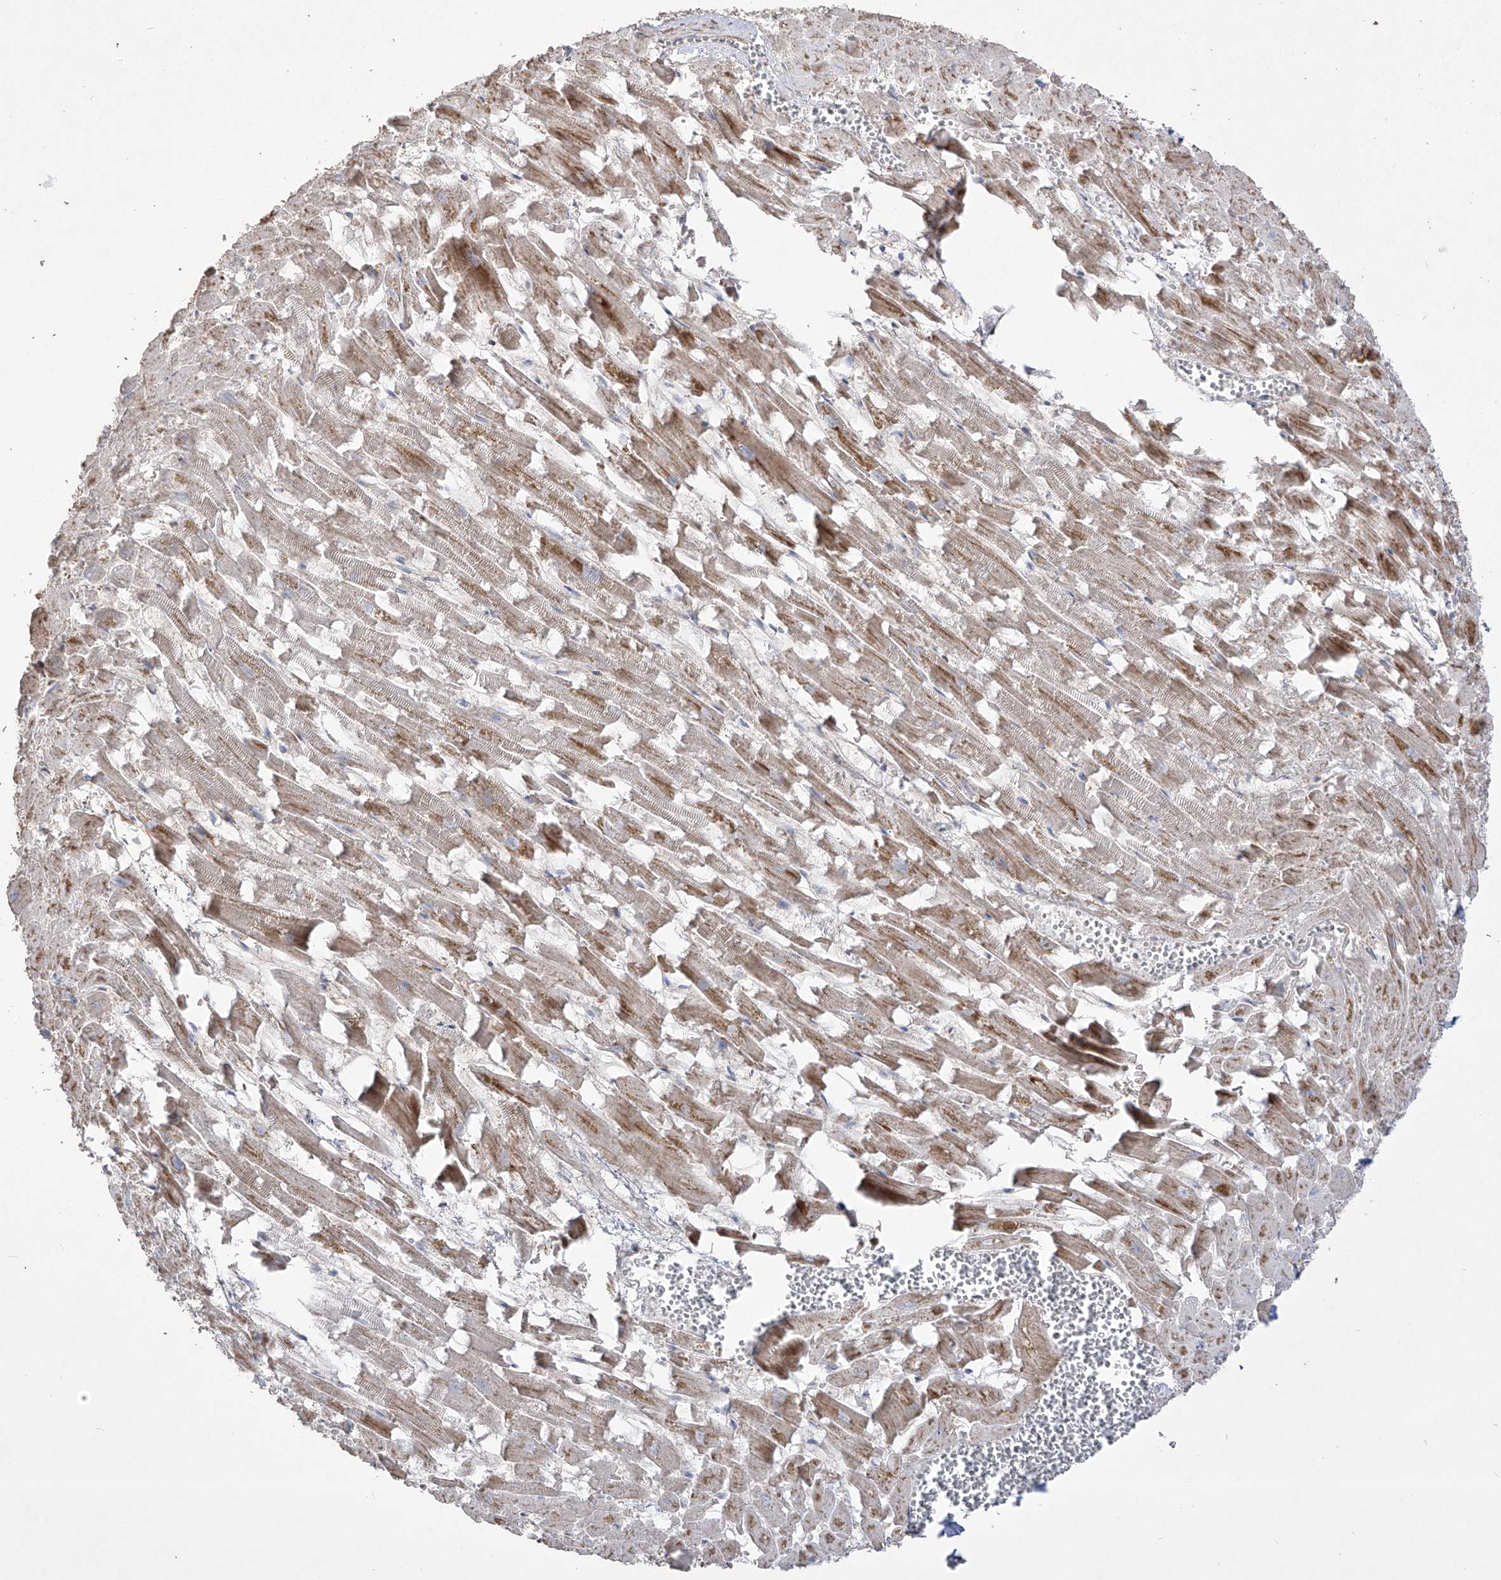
{"staining": {"intensity": "moderate", "quantity": "25%-75%", "location": "cytoplasmic/membranous"}, "tissue": "heart muscle", "cell_type": "Cardiomyocytes", "image_type": "normal", "snomed": [{"axis": "morphology", "description": "Normal tissue, NOS"}, {"axis": "topography", "description": "Heart"}], "caption": "Cardiomyocytes display moderate cytoplasmic/membranous positivity in about 25%-75% of cells in benign heart muscle. Using DAB (brown) and hematoxylin (blue) stains, captured at high magnification using brightfield microscopy.", "gene": "YKT6", "patient": {"sex": "female", "age": 64}}